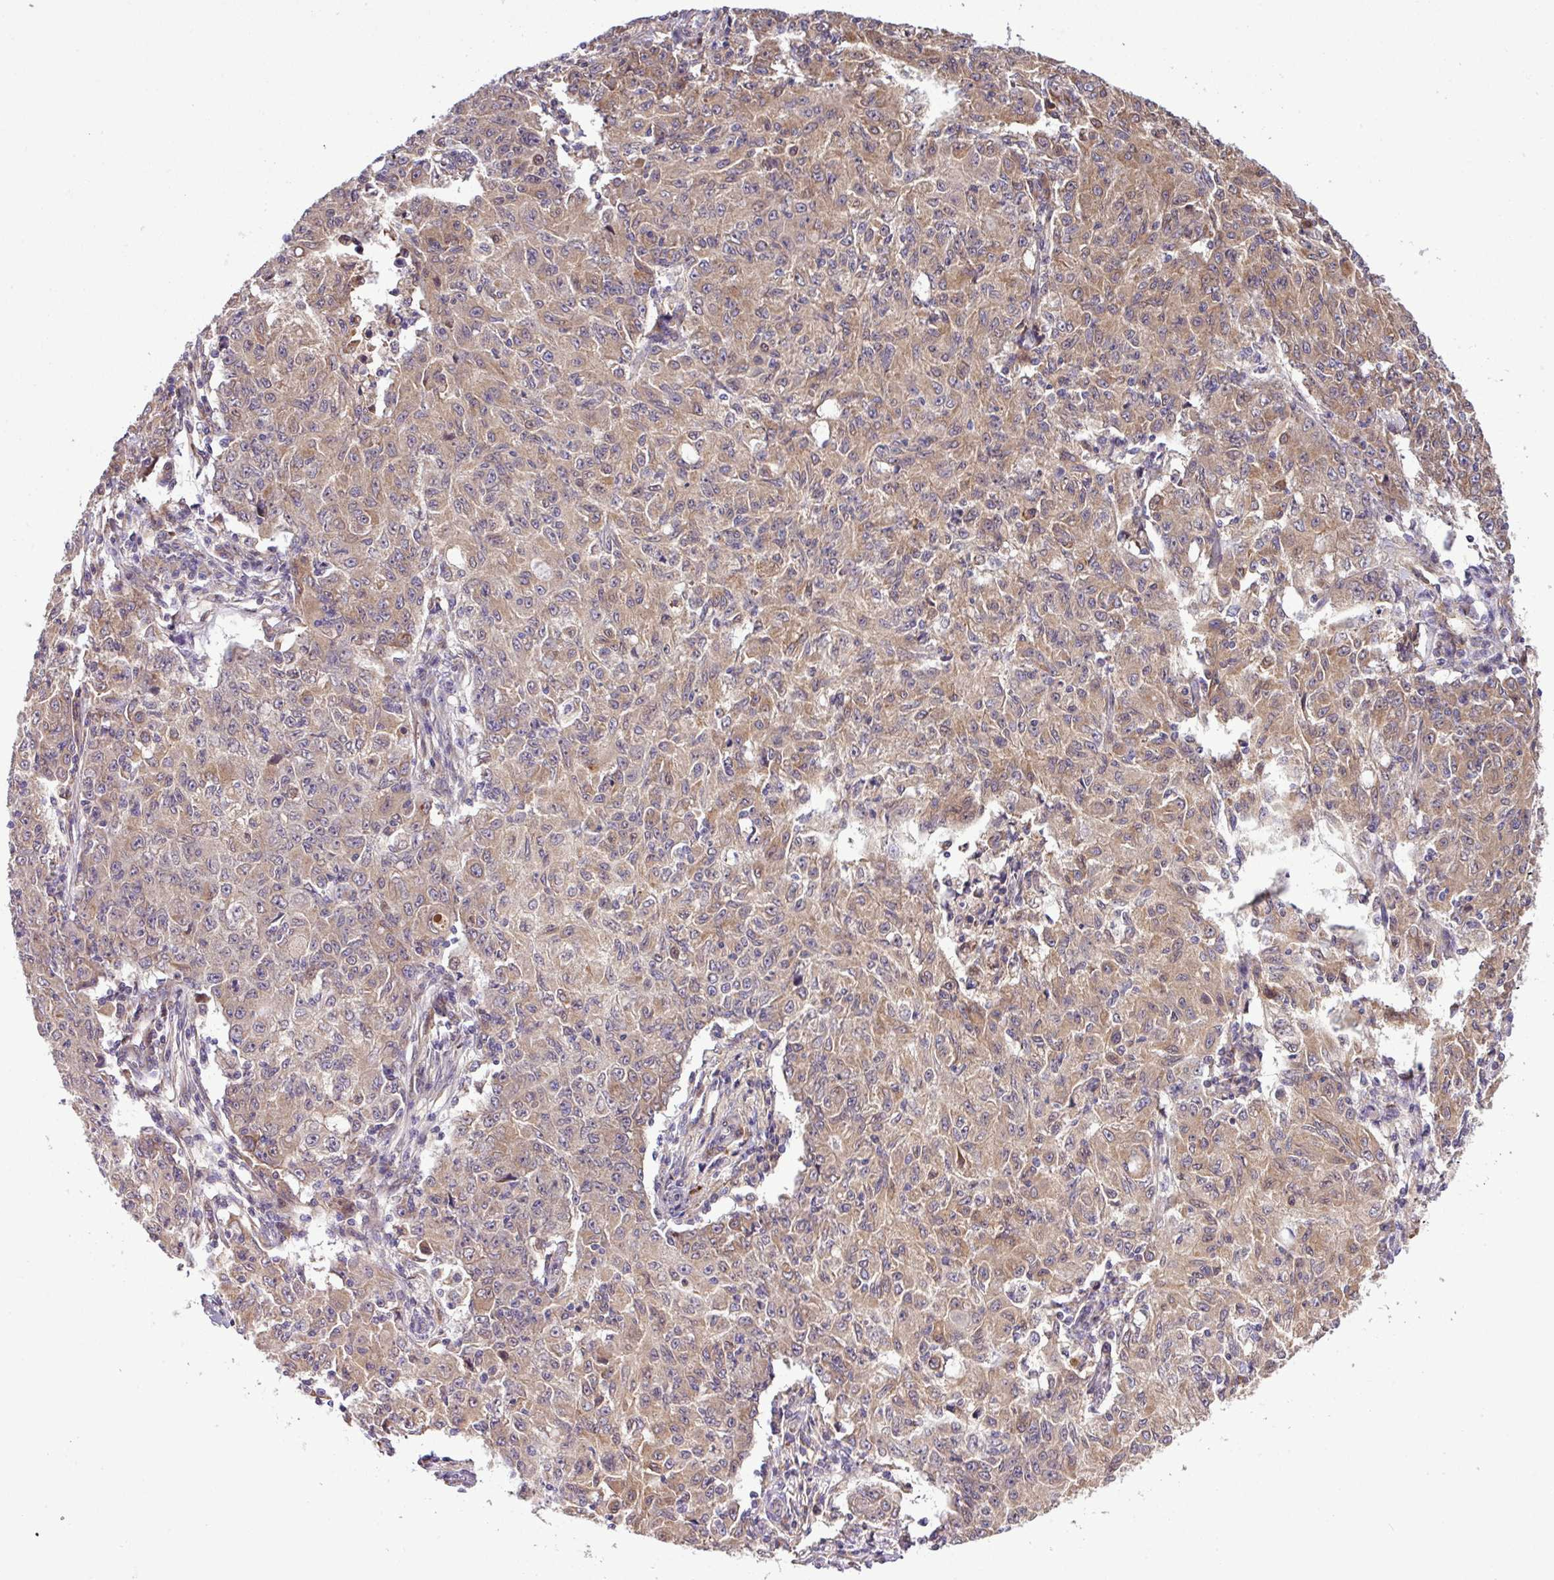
{"staining": {"intensity": "weak", "quantity": ">75%", "location": "cytoplasmic/membranous"}, "tissue": "ovarian cancer", "cell_type": "Tumor cells", "image_type": "cancer", "snomed": [{"axis": "morphology", "description": "Carcinoma, endometroid"}, {"axis": "topography", "description": "Ovary"}], "caption": "DAB immunohistochemical staining of human ovarian cancer (endometroid carcinoma) reveals weak cytoplasmic/membranous protein positivity in about >75% of tumor cells. (IHC, brightfield microscopy, high magnification).", "gene": "DLGAP4", "patient": {"sex": "female", "age": 42}}